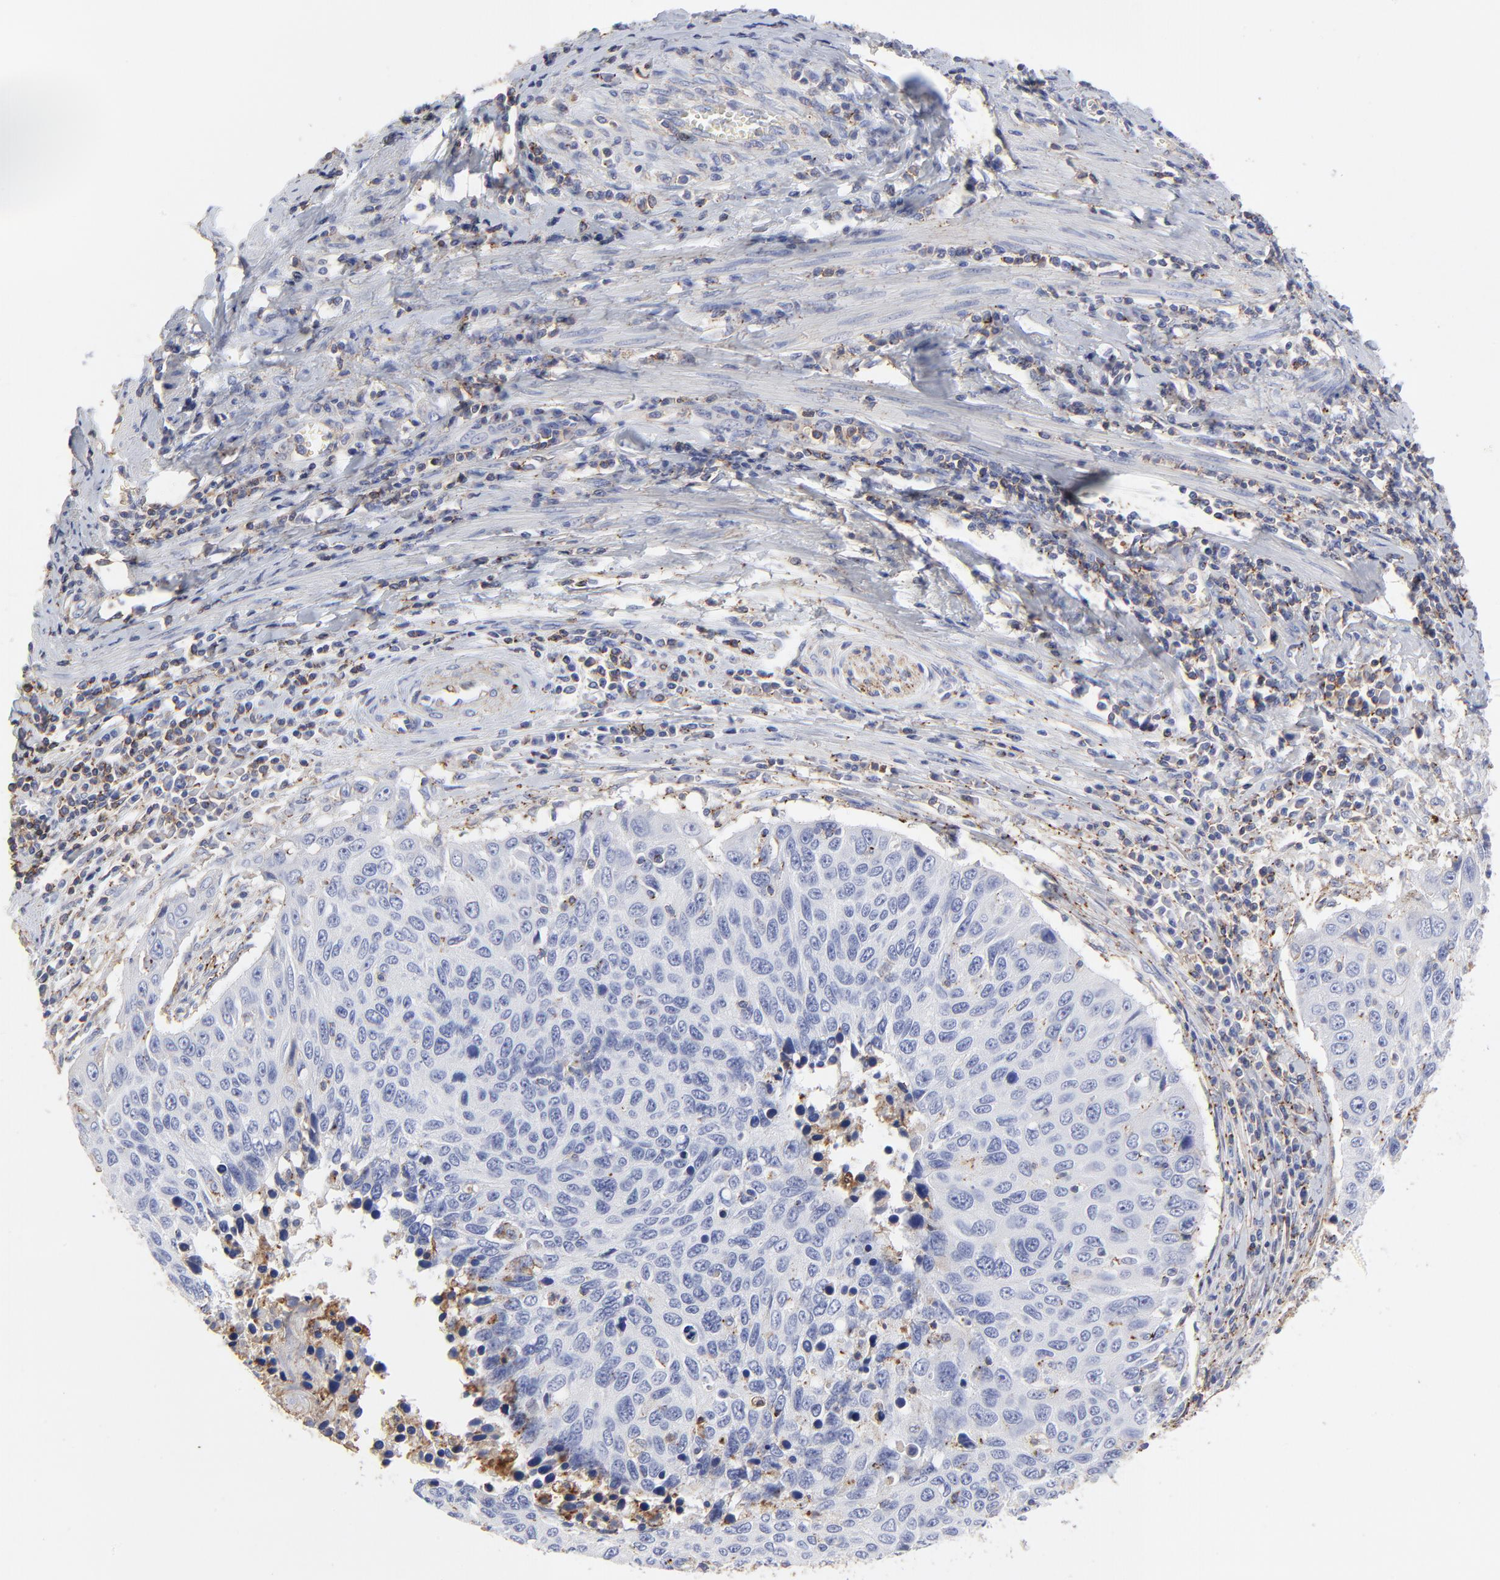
{"staining": {"intensity": "negative", "quantity": "none", "location": "none"}, "tissue": "cervical cancer", "cell_type": "Tumor cells", "image_type": "cancer", "snomed": [{"axis": "morphology", "description": "Squamous cell carcinoma, NOS"}, {"axis": "topography", "description": "Cervix"}], "caption": "There is no significant expression in tumor cells of cervical cancer. Nuclei are stained in blue.", "gene": "ANXA6", "patient": {"sex": "female", "age": 53}}